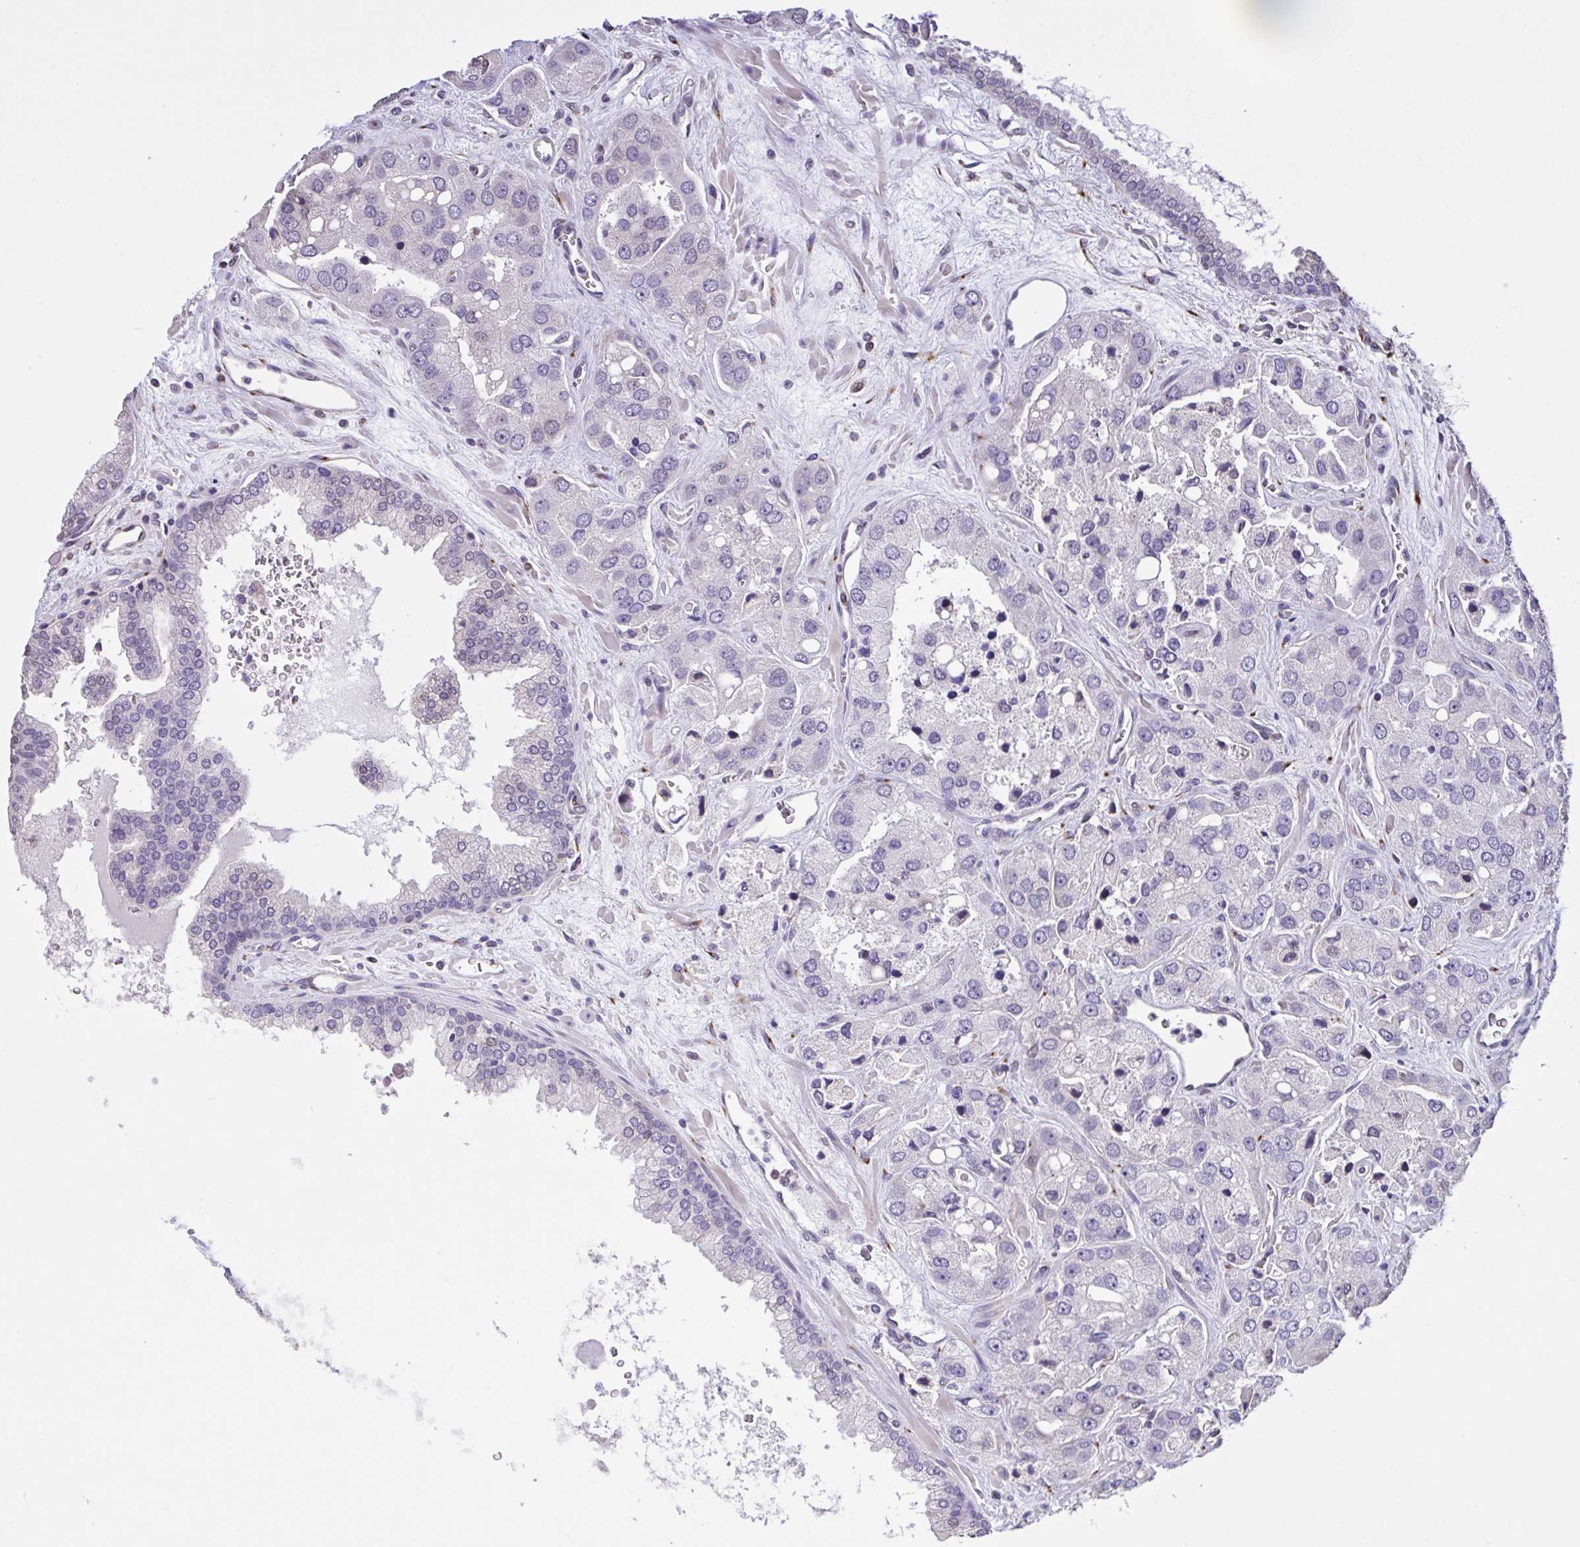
{"staining": {"intensity": "negative", "quantity": "none", "location": "none"}, "tissue": "prostate cancer", "cell_type": "Tumor cells", "image_type": "cancer", "snomed": [{"axis": "morphology", "description": "Normal tissue, NOS"}, {"axis": "morphology", "description": "Adenocarcinoma, High grade"}, {"axis": "topography", "description": "Prostate"}, {"axis": "topography", "description": "Peripheral nerve tissue"}], "caption": "Immunohistochemistry histopathology image of prostate high-grade adenocarcinoma stained for a protein (brown), which reveals no staining in tumor cells.", "gene": "MRGPRX2", "patient": {"sex": "male", "age": 68}}